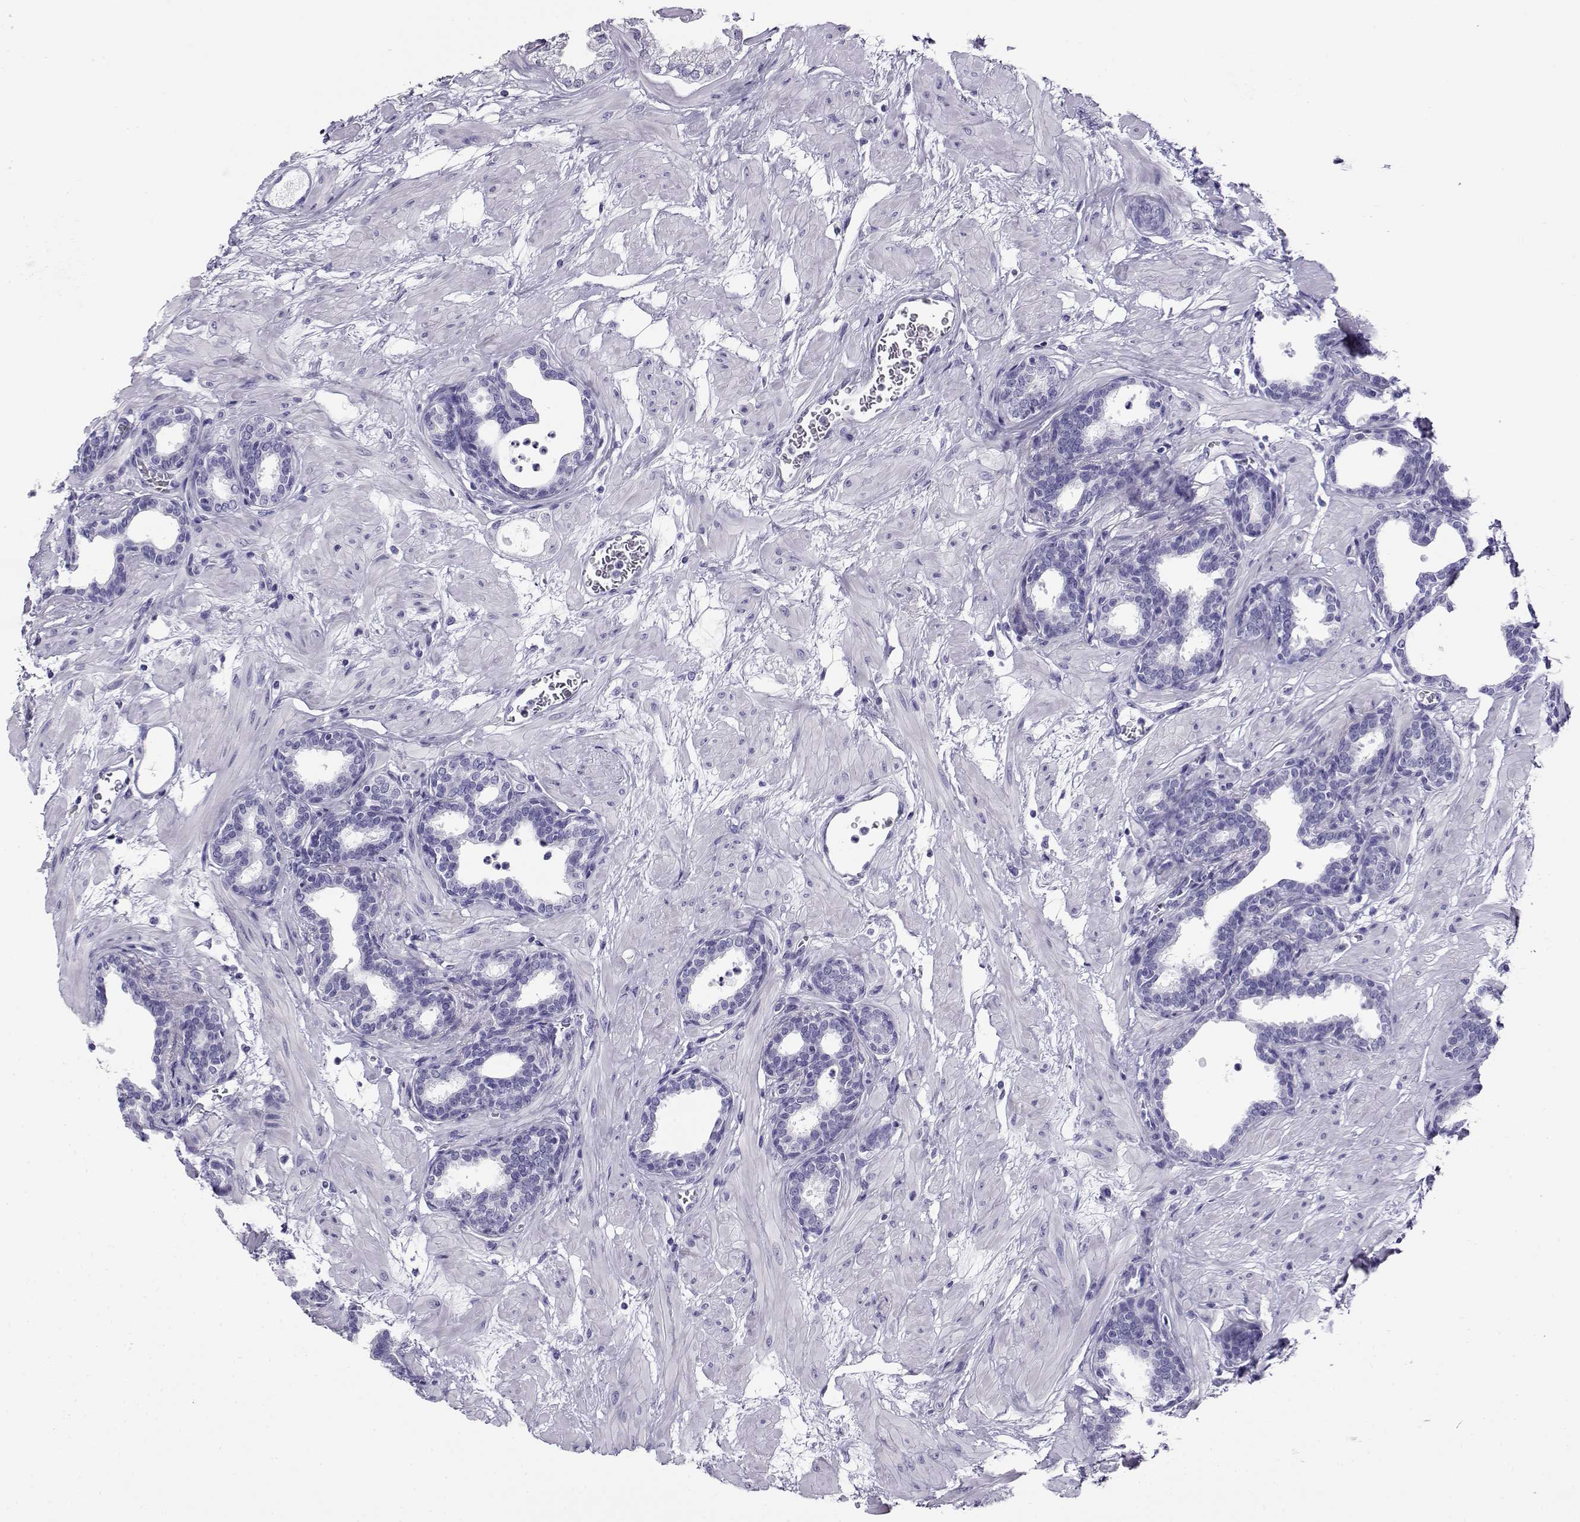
{"staining": {"intensity": "negative", "quantity": "none", "location": "none"}, "tissue": "prostate", "cell_type": "Glandular cells", "image_type": "normal", "snomed": [{"axis": "morphology", "description": "Normal tissue, NOS"}, {"axis": "topography", "description": "Prostate"}], "caption": "A high-resolution photomicrograph shows immunohistochemistry (IHC) staining of benign prostate, which reveals no significant staining in glandular cells.", "gene": "CABS1", "patient": {"sex": "male", "age": 37}}